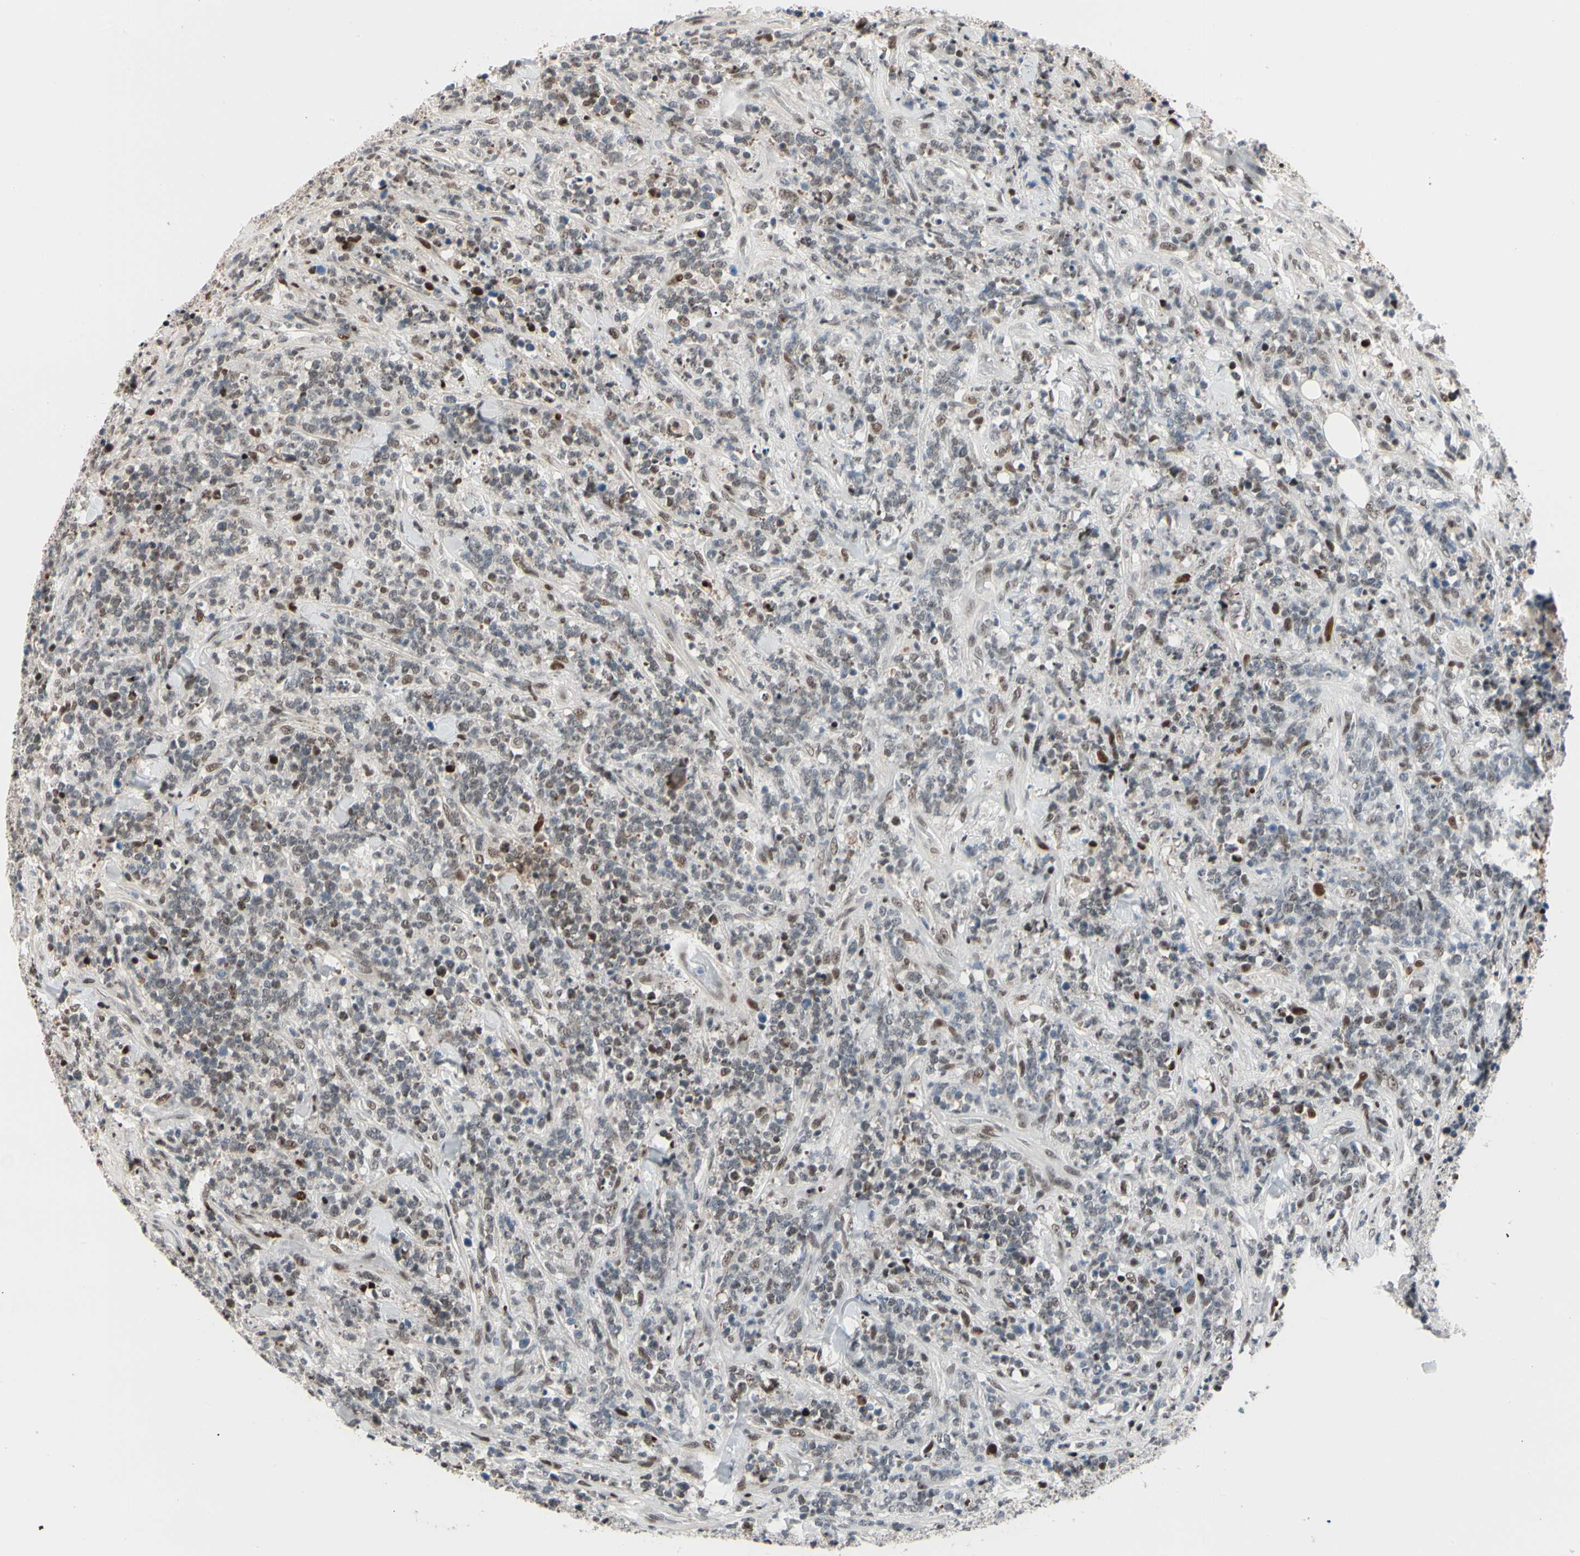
{"staining": {"intensity": "weak", "quantity": "25%-75%", "location": "nuclear"}, "tissue": "lymphoma", "cell_type": "Tumor cells", "image_type": "cancer", "snomed": [{"axis": "morphology", "description": "Malignant lymphoma, non-Hodgkin's type, High grade"}, {"axis": "topography", "description": "Soft tissue"}], "caption": "Protein expression analysis of malignant lymphoma, non-Hodgkin's type (high-grade) exhibits weak nuclear expression in approximately 25%-75% of tumor cells.", "gene": "FOXO3", "patient": {"sex": "male", "age": 18}}